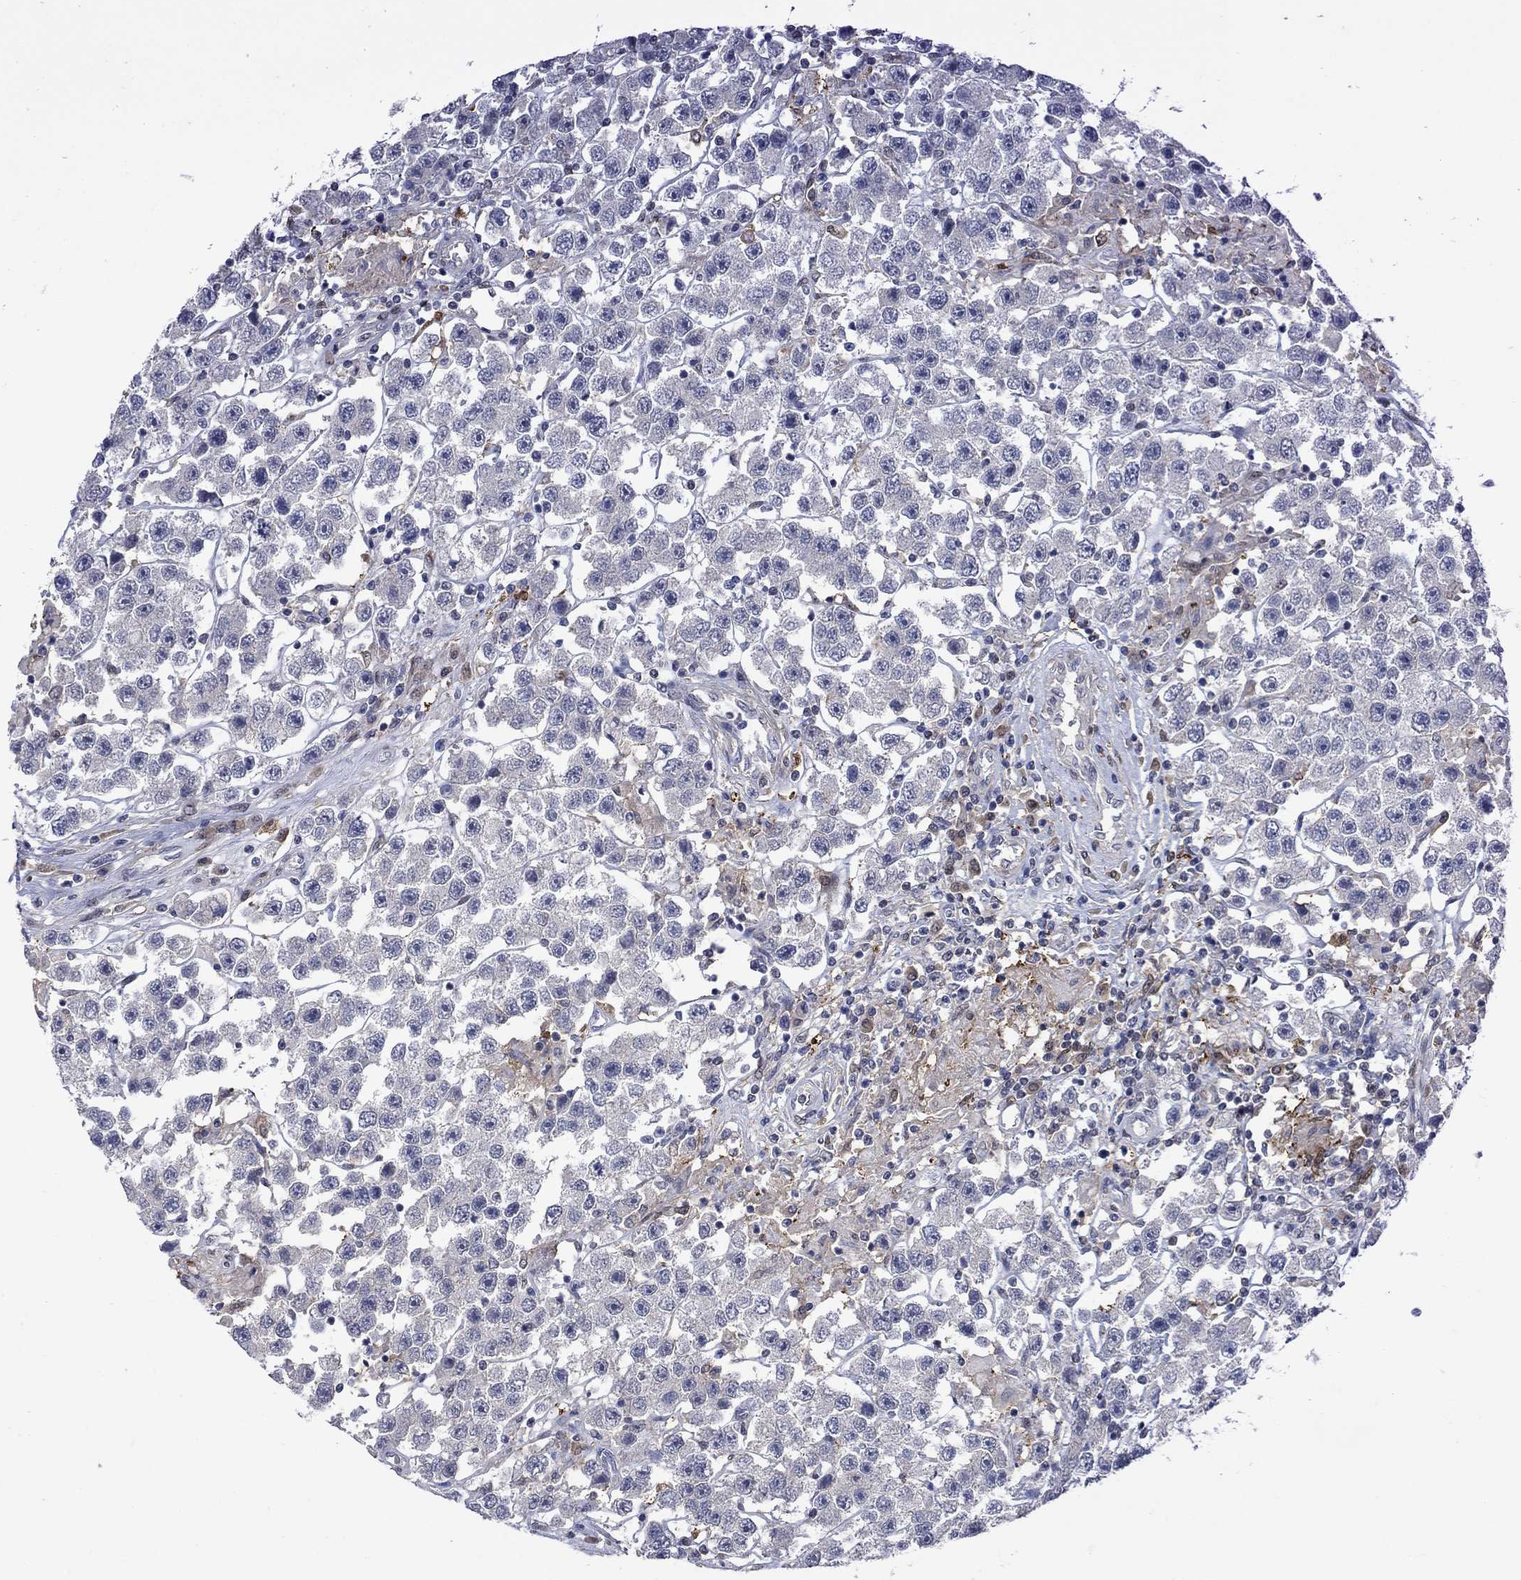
{"staining": {"intensity": "negative", "quantity": "none", "location": "none"}, "tissue": "testis cancer", "cell_type": "Tumor cells", "image_type": "cancer", "snomed": [{"axis": "morphology", "description": "Seminoma, NOS"}, {"axis": "topography", "description": "Testis"}], "caption": "Seminoma (testis) was stained to show a protein in brown. There is no significant positivity in tumor cells.", "gene": "CBR1", "patient": {"sex": "male", "age": 45}}